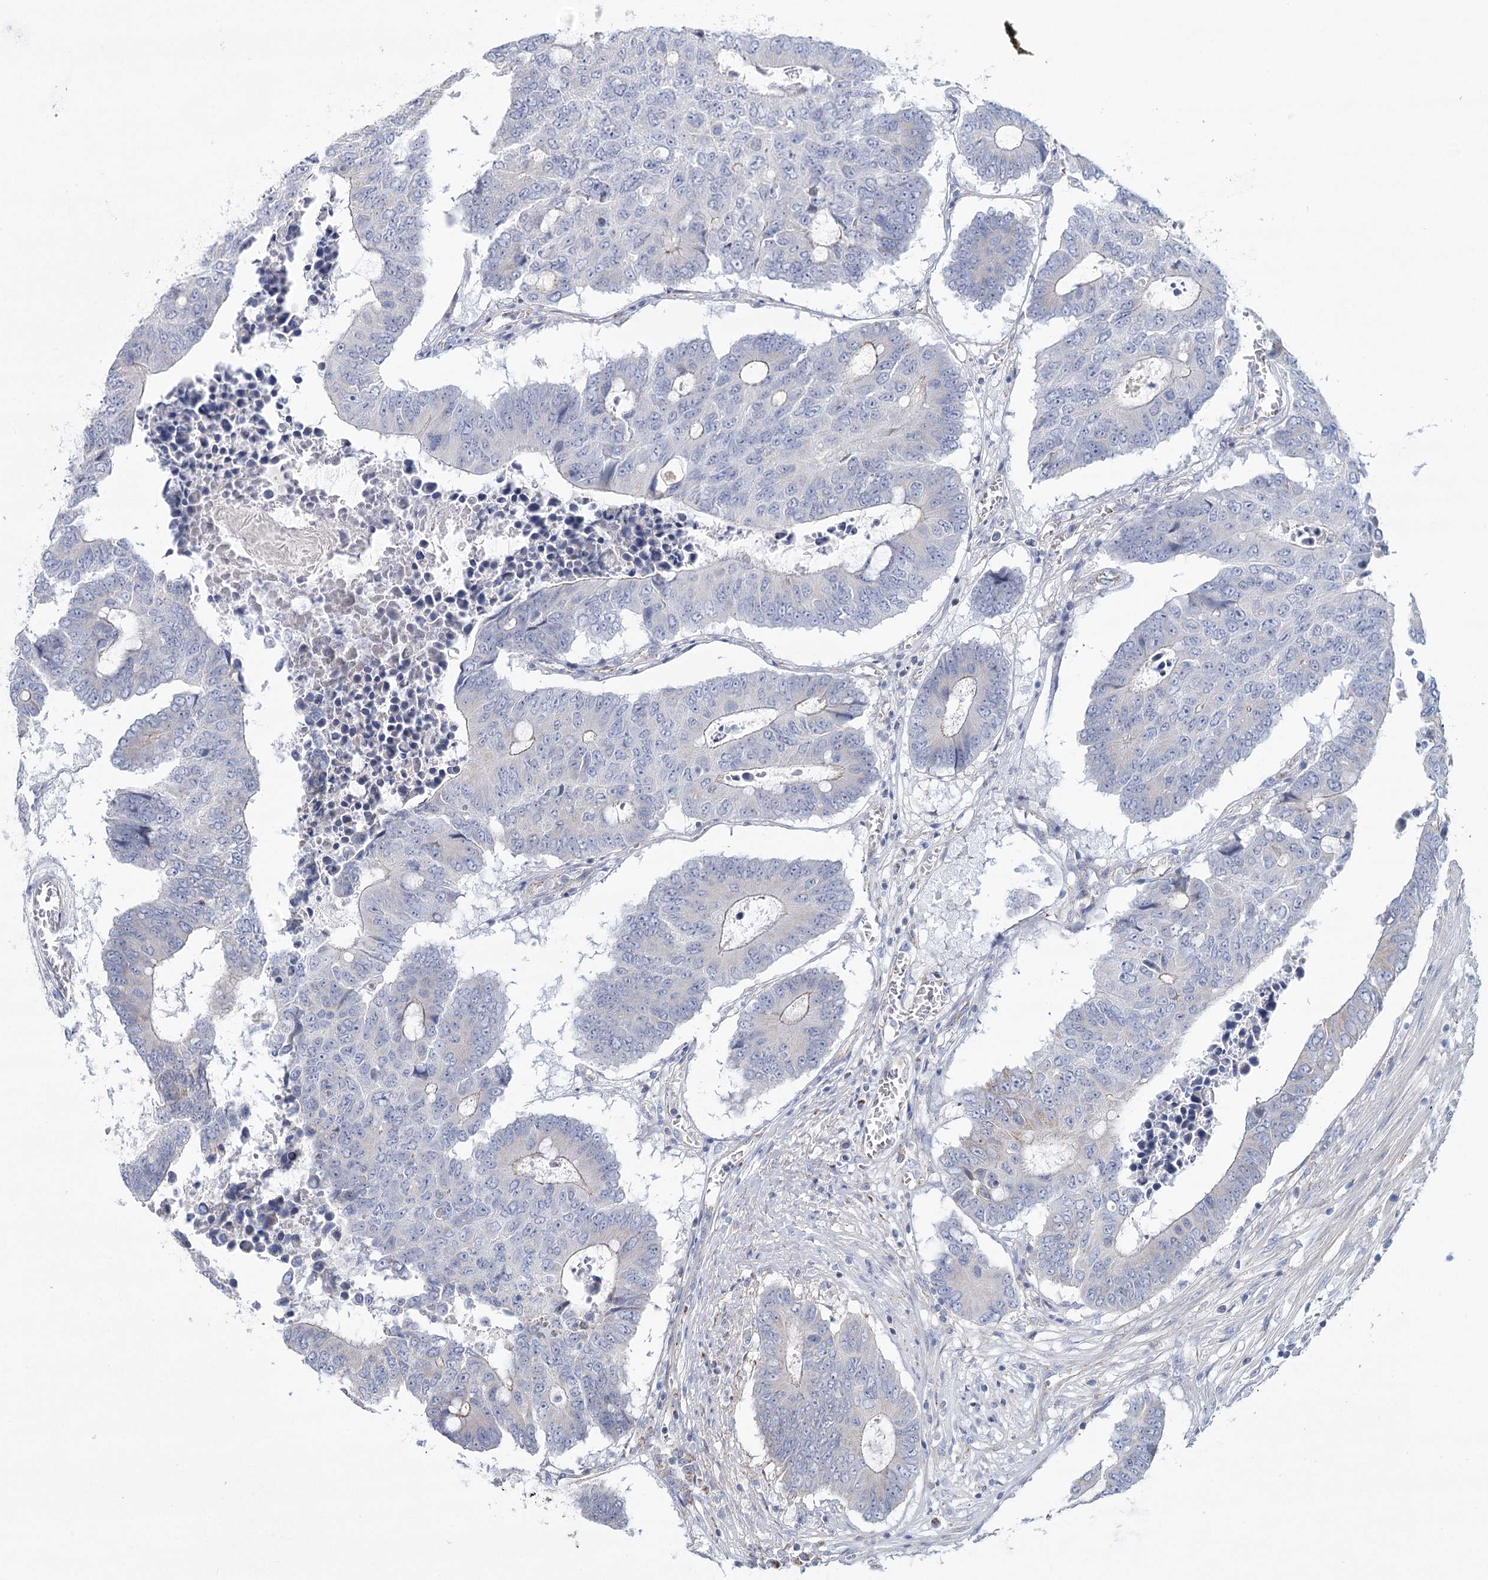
{"staining": {"intensity": "negative", "quantity": "none", "location": "none"}, "tissue": "colorectal cancer", "cell_type": "Tumor cells", "image_type": "cancer", "snomed": [{"axis": "morphology", "description": "Adenocarcinoma, NOS"}, {"axis": "topography", "description": "Colon"}], "caption": "Immunohistochemistry (IHC) image of human colorectal cancer (adenocarcinoma) stained for a protein (brown), which demonstrates no expression in tumor cells.", "gene": "SNX7", "patient": {"sex": "male", "age": 87}}